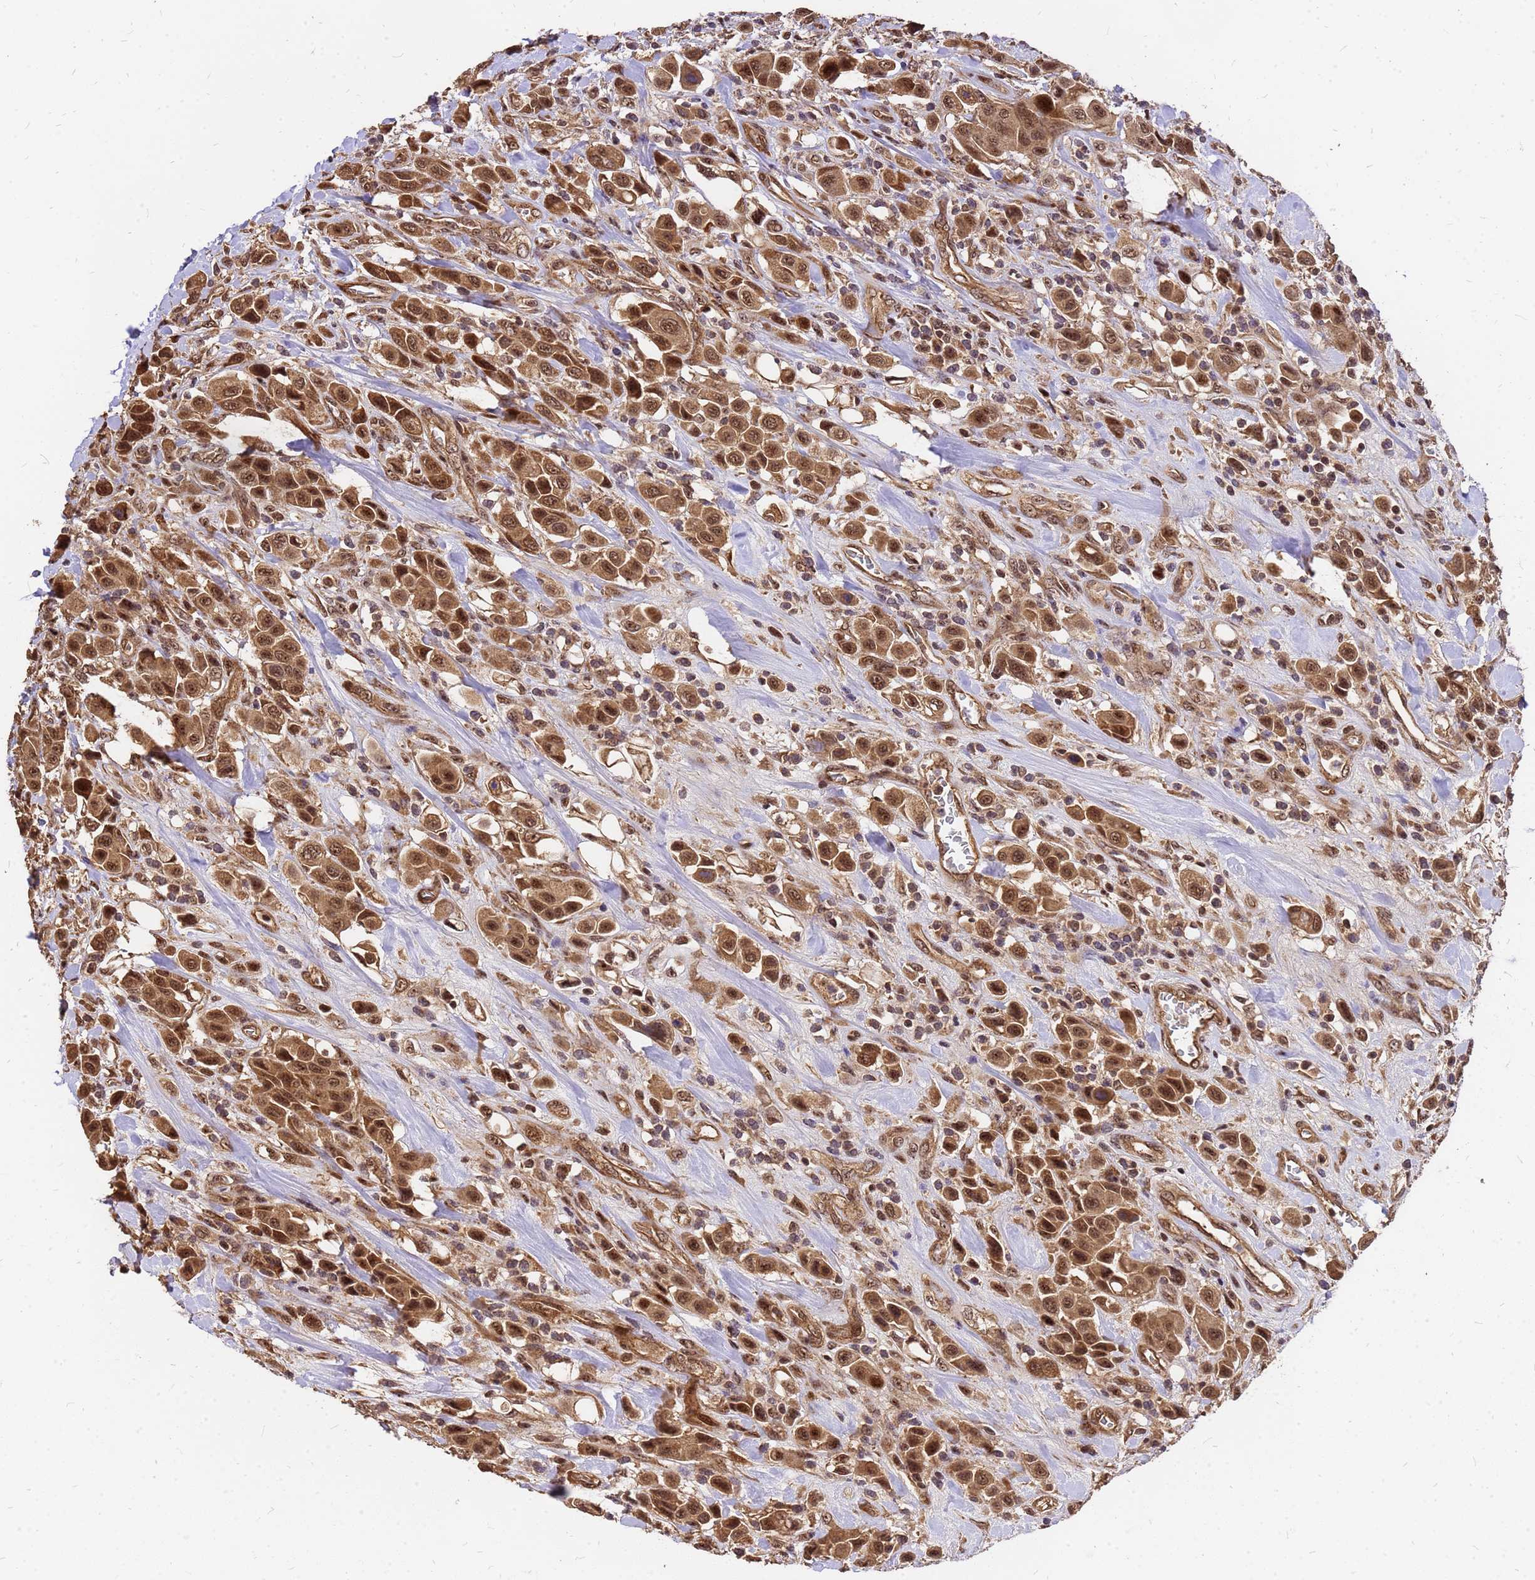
{"staining": {"intensity": "moderate", "quantity": ">75%", "location": "cytoplasmic/membranous,nuclear"}, "tissue": "urothelial cancer", "cell_type": "Tumor cells", "image_type": "cancer", "snomed": [{"axis": "morphology", "description": "Urothelial carcinoma, High grade"}, {"axis": "topography", "description": "Urinary bladder"}], "caption": "Protein expression analysis of human high-grade urothelial carcinoma reveals moderate cytoplasmic/membranous and nuclear staining in approximately >75% of tumor cells.", "gene": "GPATCH8", "patient": {"sex": "male", "age": 50}}